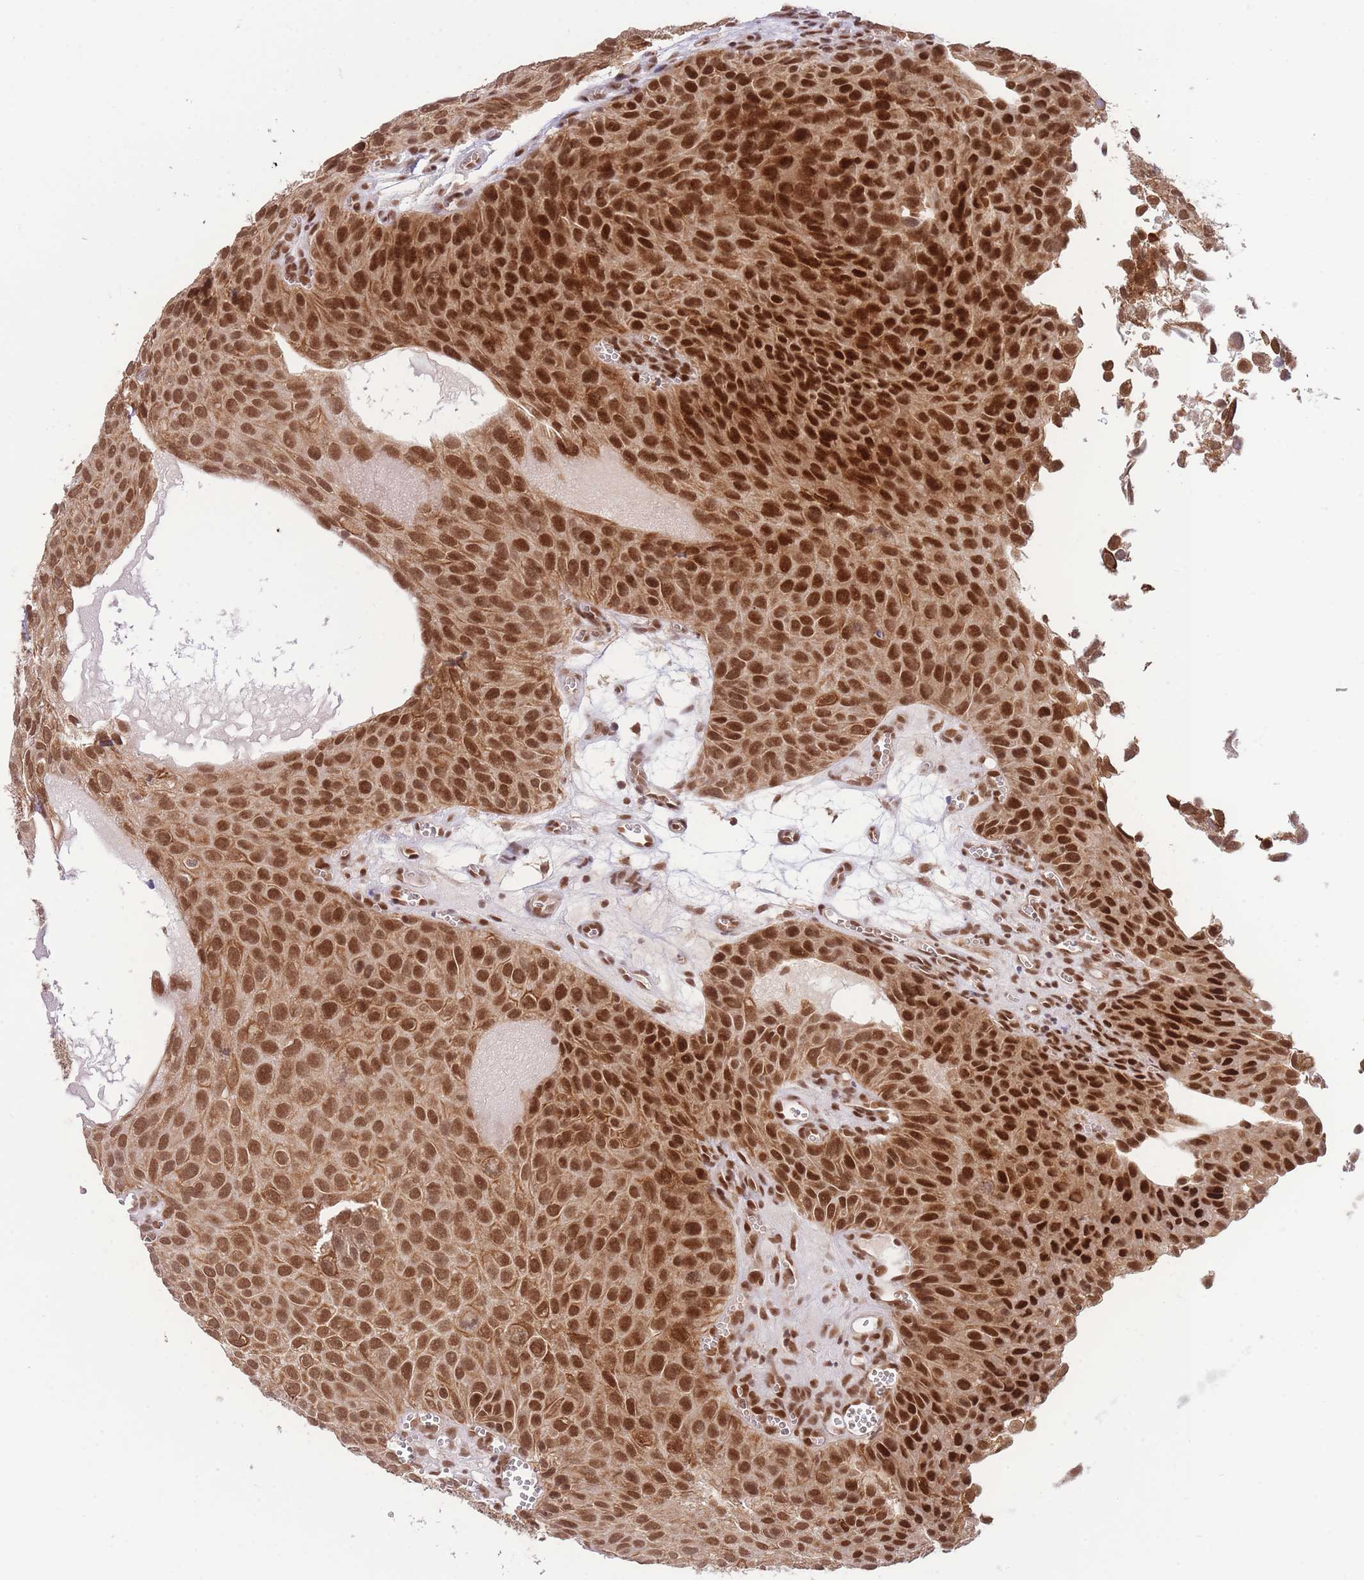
{"staining": {"intensity": "strong", "quantity": ">75%", "location": "nuclear"}, "tissue": "urothelial cancer", "cell_type": "Tumor cells", "image_type": "cancer", "snomed": [{"axis": "morphology", "description": "Urothelial carcinoma, Low grade"}, {"axis": "topography", "description": "Urinary bladder"}], "caption": "Approximately >75% of tumor cells in human urothelial carcinoma (low-grade) reveal strong nuclear protein positivity as visualized by brown immunohistochemical staining.", "gene": "CARD8", "patient": {"sex": "male", "age": 88}}